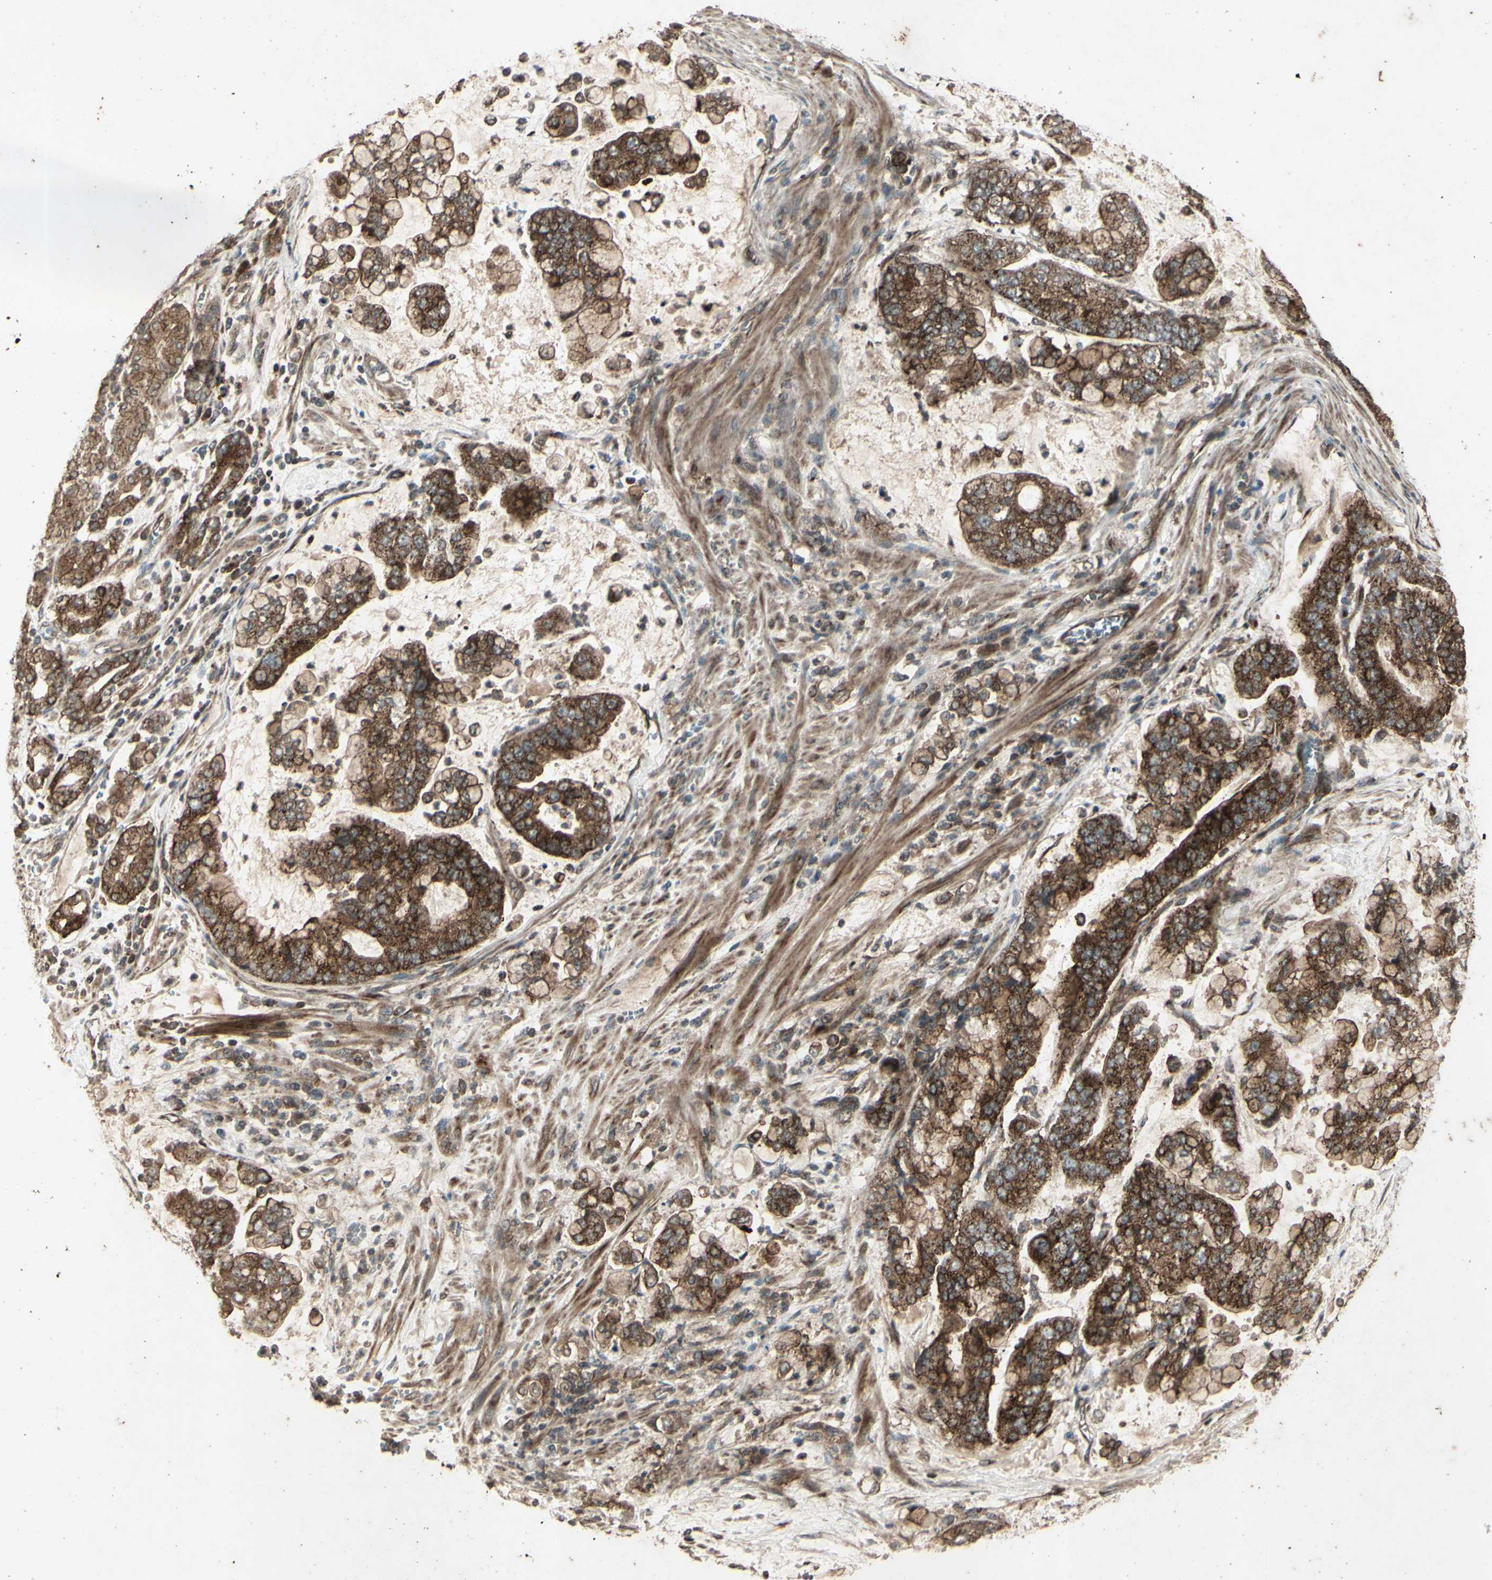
{"staining": {"intensity": "strong", "quantity": ">75%", "location": "cytoplasmic/membranous"}, "tissue": "stomach cancer", "cell_type": "Tumor cells", "image_type": "cancer", "snomed": [{"axis": "morphology", "description": "Normal tissue, NOS"}, {"axis": "morphology", "description": "Adenocarcinoma, NOS"}, {"axis": "topography", "description": "Stomach, upper"}, {"axis": "topography", "description": "Stomach"}], "caption": "Immunohistochemical staining of stomach adenocarcinoma displays strong cytoplasmic/membranous protein staining in approximately >75% of tumor cells.", "gene": "AP1G1", "patient": {"sex": "male", "age": 76}}